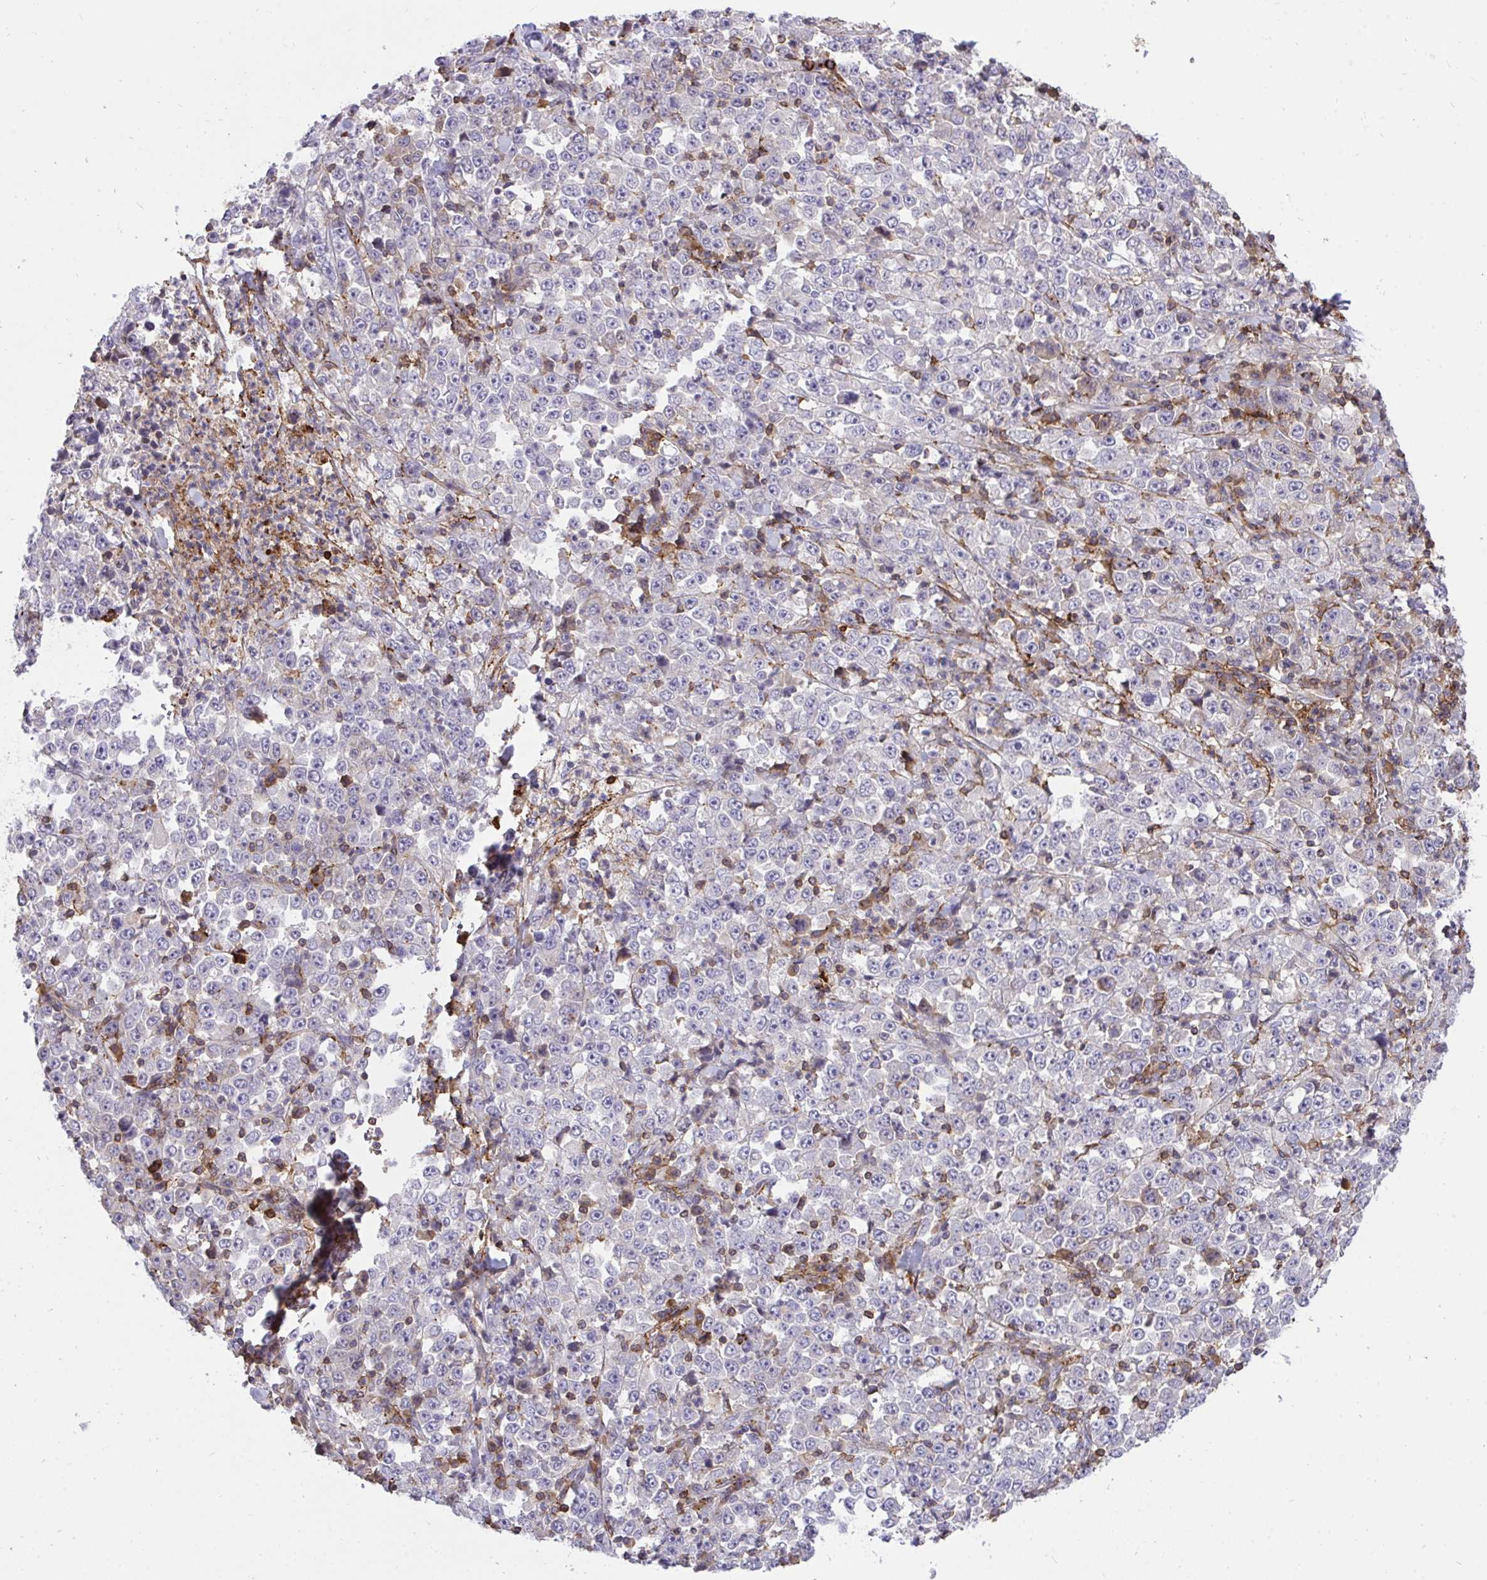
{"staining": {"intensity": "negative", "quantity": "none", "location": "none"}, "tissue": "stomach cancer", "cell_type": "Tumor cells", "image_type": "cancer", "snomed": [{"axis": "morphology", "description": "Normal tissue, NOS"}, {"axis": "morphology", "description": "Adenocarcinoma, NOS"}, {"axis": "topography", "description": "Stomach, upper"}, {"axis": "topography", "description": "Stomach"}], "caption": "The histopathology image displays no significant expression in tumor cells of stomach cancer.", "gene": "ERI1", "patient": {"sex": "male", "age": 59}}